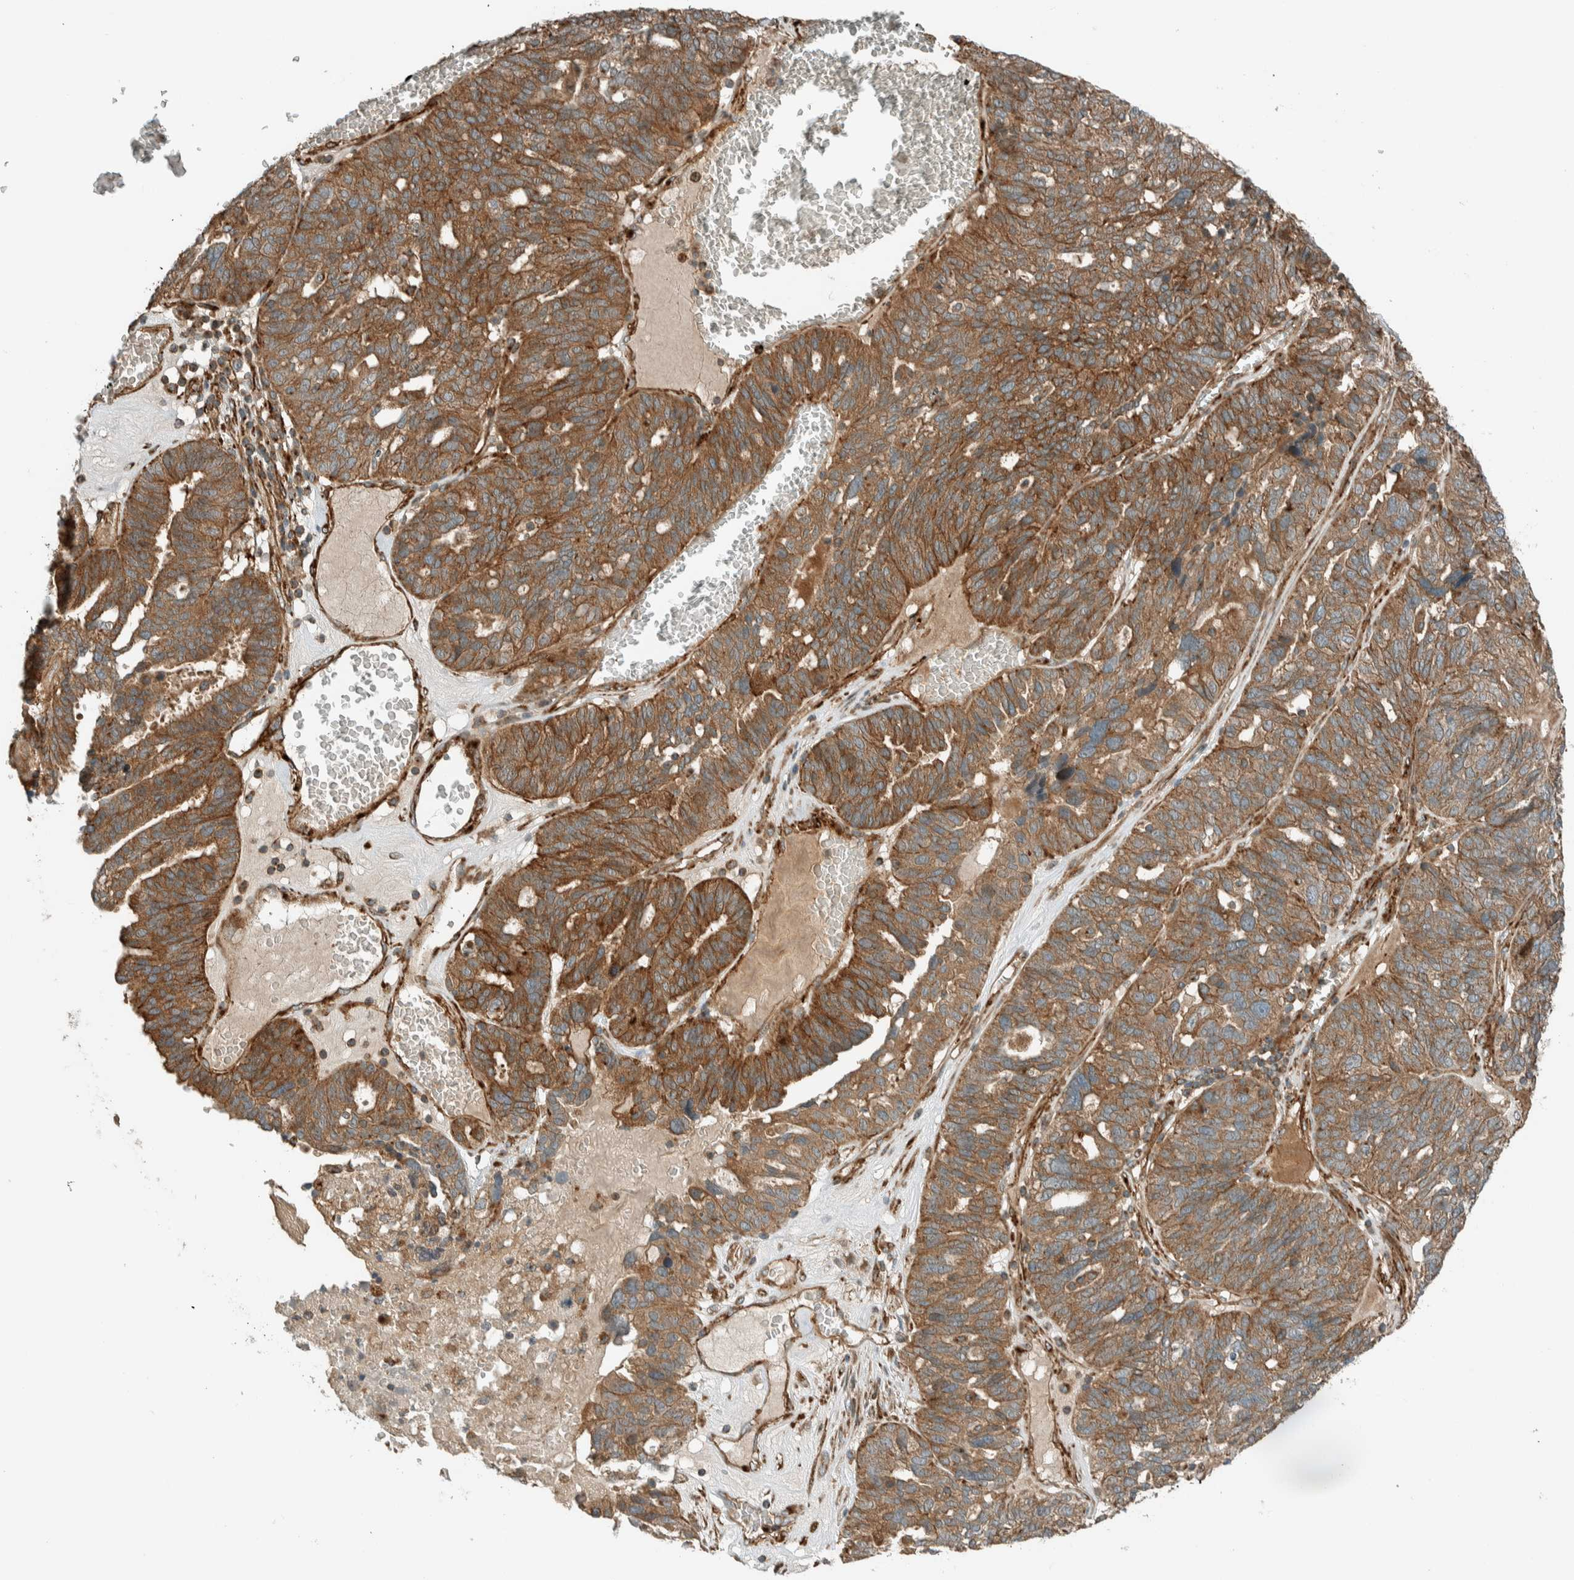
{"staining": {"intensity": "moderate", "quantity": ">75%", "location": "cytoplasmic/membranous"}, "tissue": "ovarian cancer", "cell_type": "Tumor cells", "image_type": "cancer", "snomed": [{"axis": "morphology", "description": "Cystadenocarcinoma, serous, NOS"}, {"axis": "topography", "description": "Ovary"}], "caption": "Immunohistochemistry histopathology image of neoplastic tissue: serous cystadenocarcinoma (ovarian) stained using immunohistochemistry (IHC) demonstrates medium levels of moderate protein expression localized specifically in the cytoplasmic/membranous of tumor cells, appearing as a cytoplasmic/membranous brown color.", "gene": "EXOC7", "patient": {"sex": "female", "age": 59}}